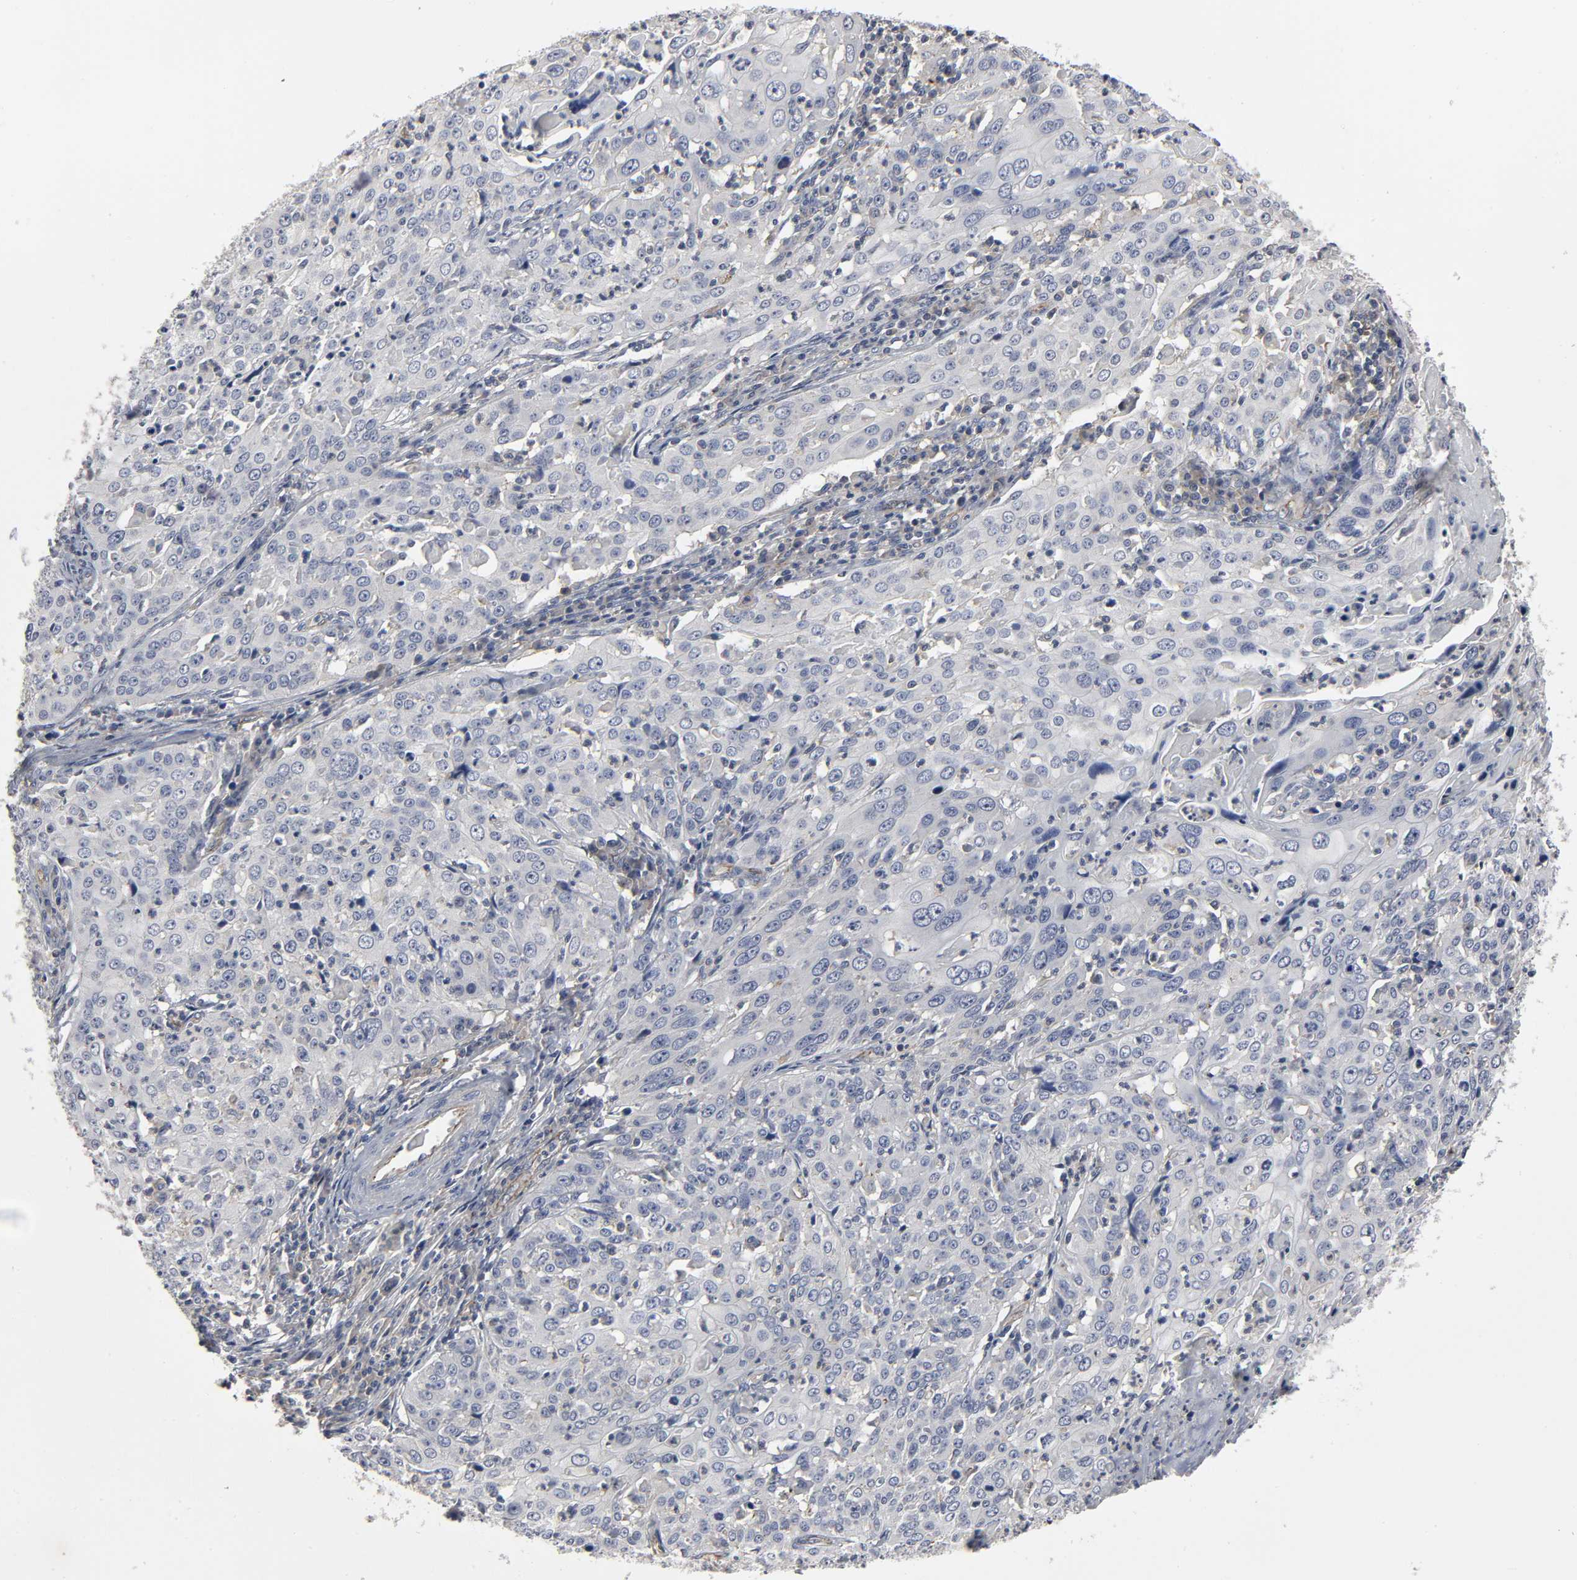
{"staining": {"intensity": "negative", "quantity": "none", "location": "none"}, "tissue": "cervical cancer", "cell_type": "Tumor cells", "image_type": "cancer", "snomed": [{"axis": "morphology", "description": "Squamous cell carcinoma, NOS"}, {"axis": "topography", "description": "Cervix"}], "caption": "Cervical squamous cell carcinoma was stained to show a protein in brown. There is no significant positivity in tumor cells.", "gene": "SH3GLB1", "patient": {"sex": "female", "age": 39}}